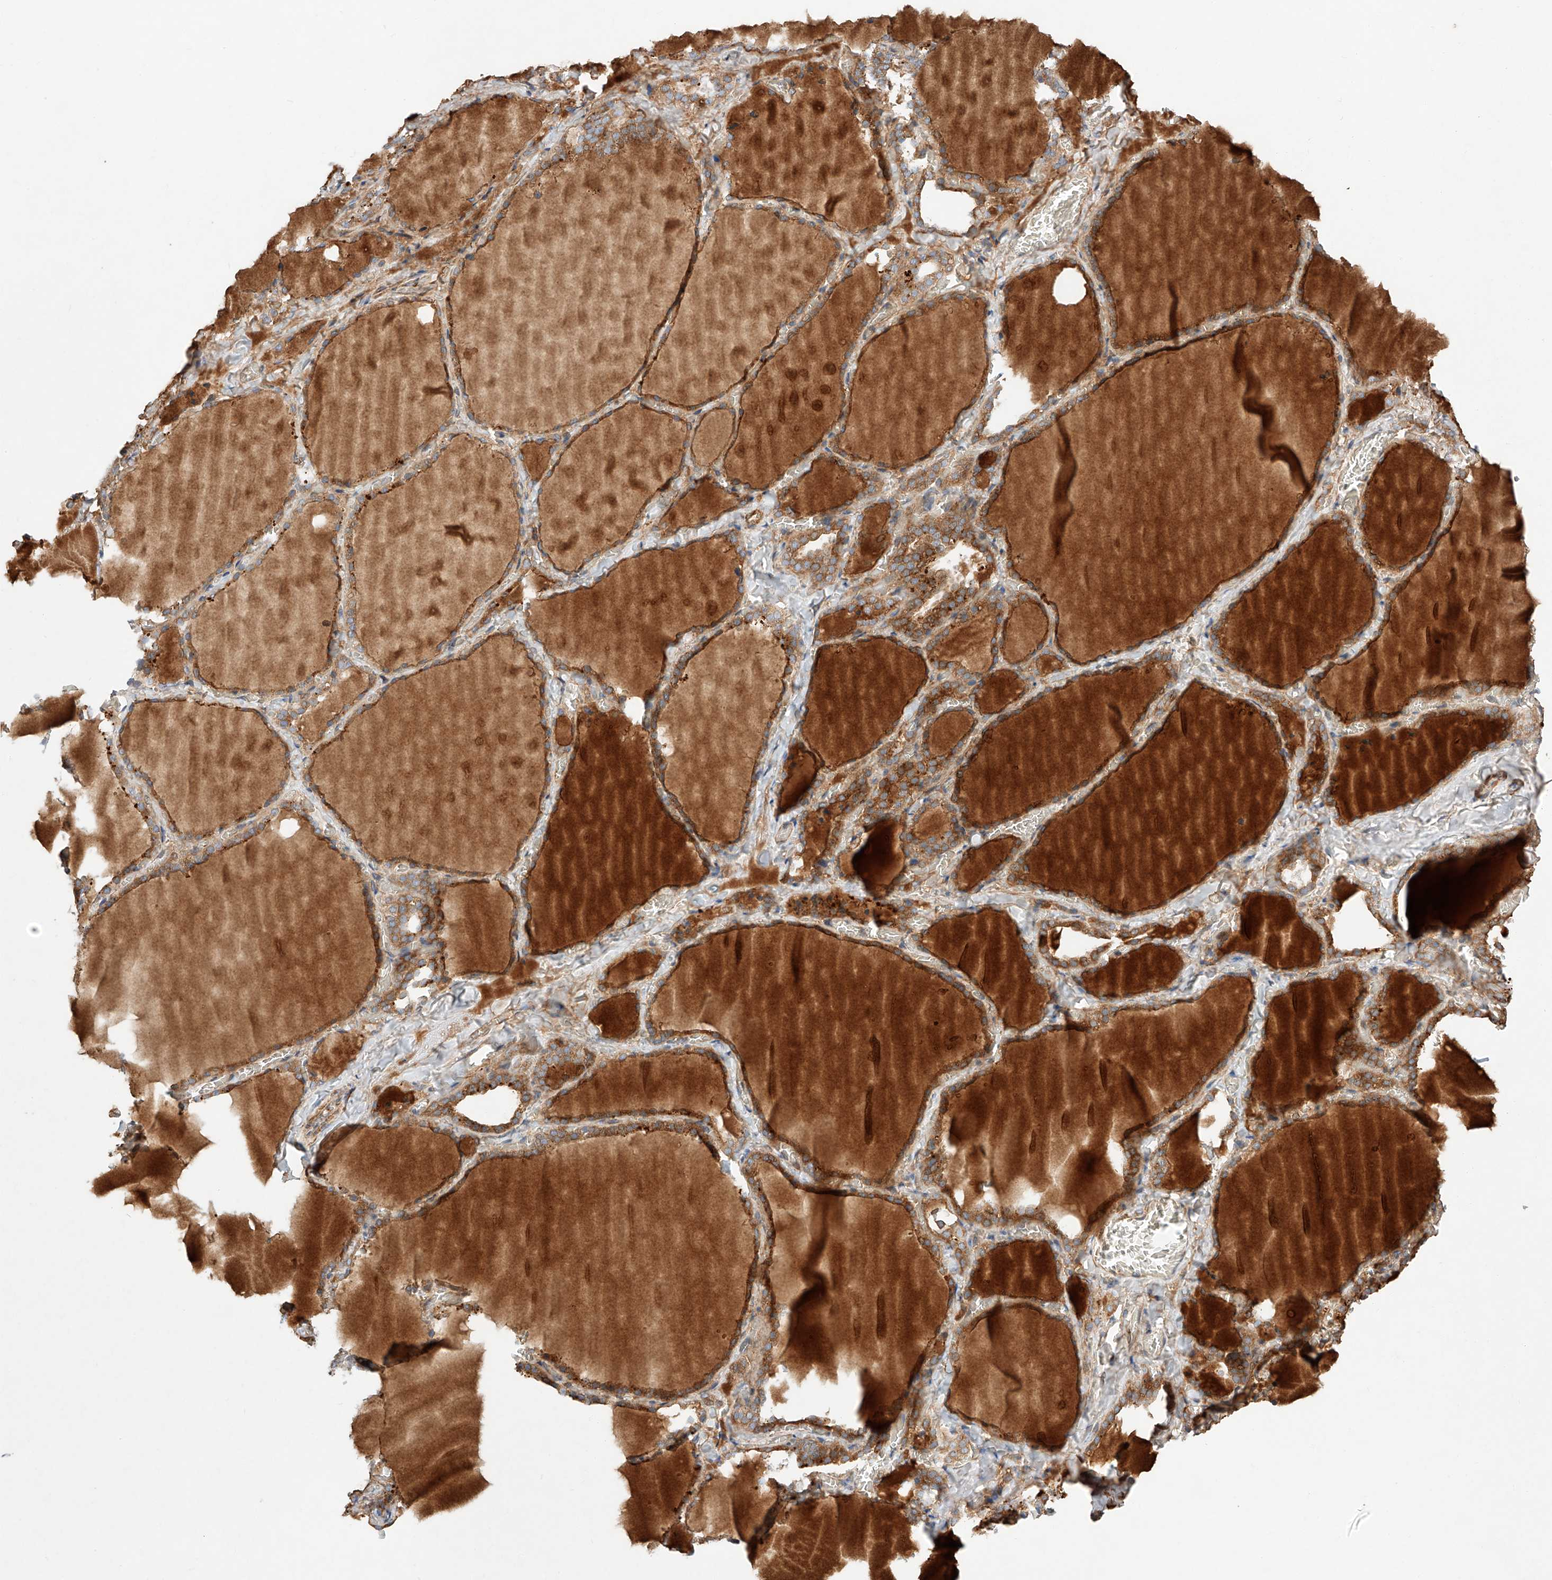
{"staining": {"intensity": "moderate", "quantity": ">75%", "location": "cytoplasmic/membranous"}, "tissue": "thyroid gland", "cell_type": "Glandular cells", "image_type": "normal", "snomed": [{"axis": "morphology", "description": "Normal tissue, NOS"}, {"axis": "topography", "description": "Thyroid gland"}], "caption": "Moderate cytoplasmic/membranous positivity for a protein is present in approximately >75% of glandular cells of unremarkable thyroid gland using IHC.", "gene": "RAB23", "patient": {"sex": "female", "age": 22}}